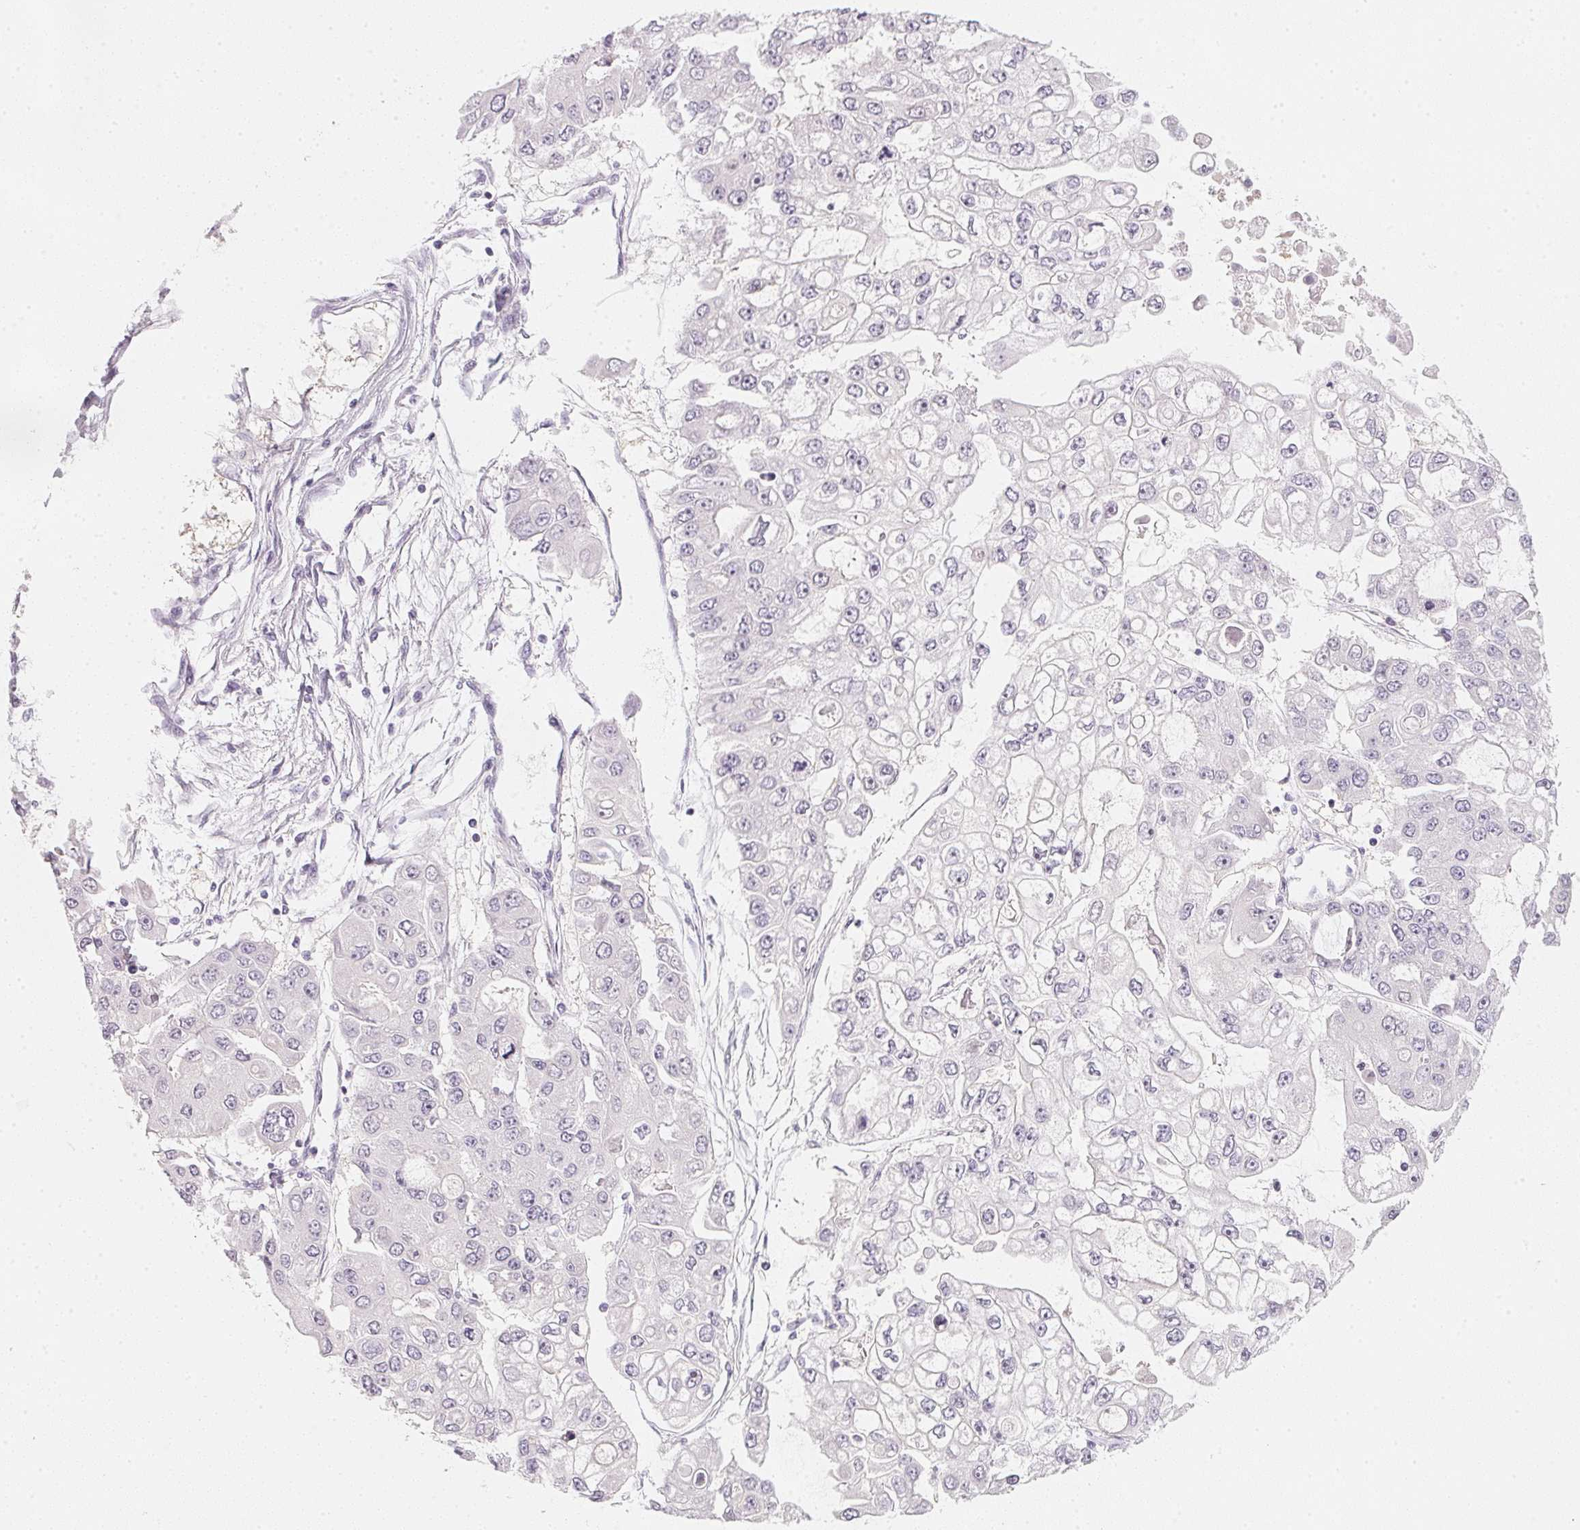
{"staining": {"intensity": "negative", "quantity": "none", "location": "none"}, "tissue": "ovarian cancer", "cell_type": "Tumor cells", "image_type": "cancer", "snomed": [{"axis": "morphology", "description": "Cystadenocarcinoma, serous, NOS"}, {"axis": "topography", "description": "Ovary"}], "caption": "High magnification brightfield microscopy of ovarian cancer stained with DAB (3,3'-diaminobenzidine) (brown) and counterstained with hematoxylin (blue): tumor cells show no significant expression.", "gene": "CFAP276", "patient": {"sex": "female", "age": 56}}